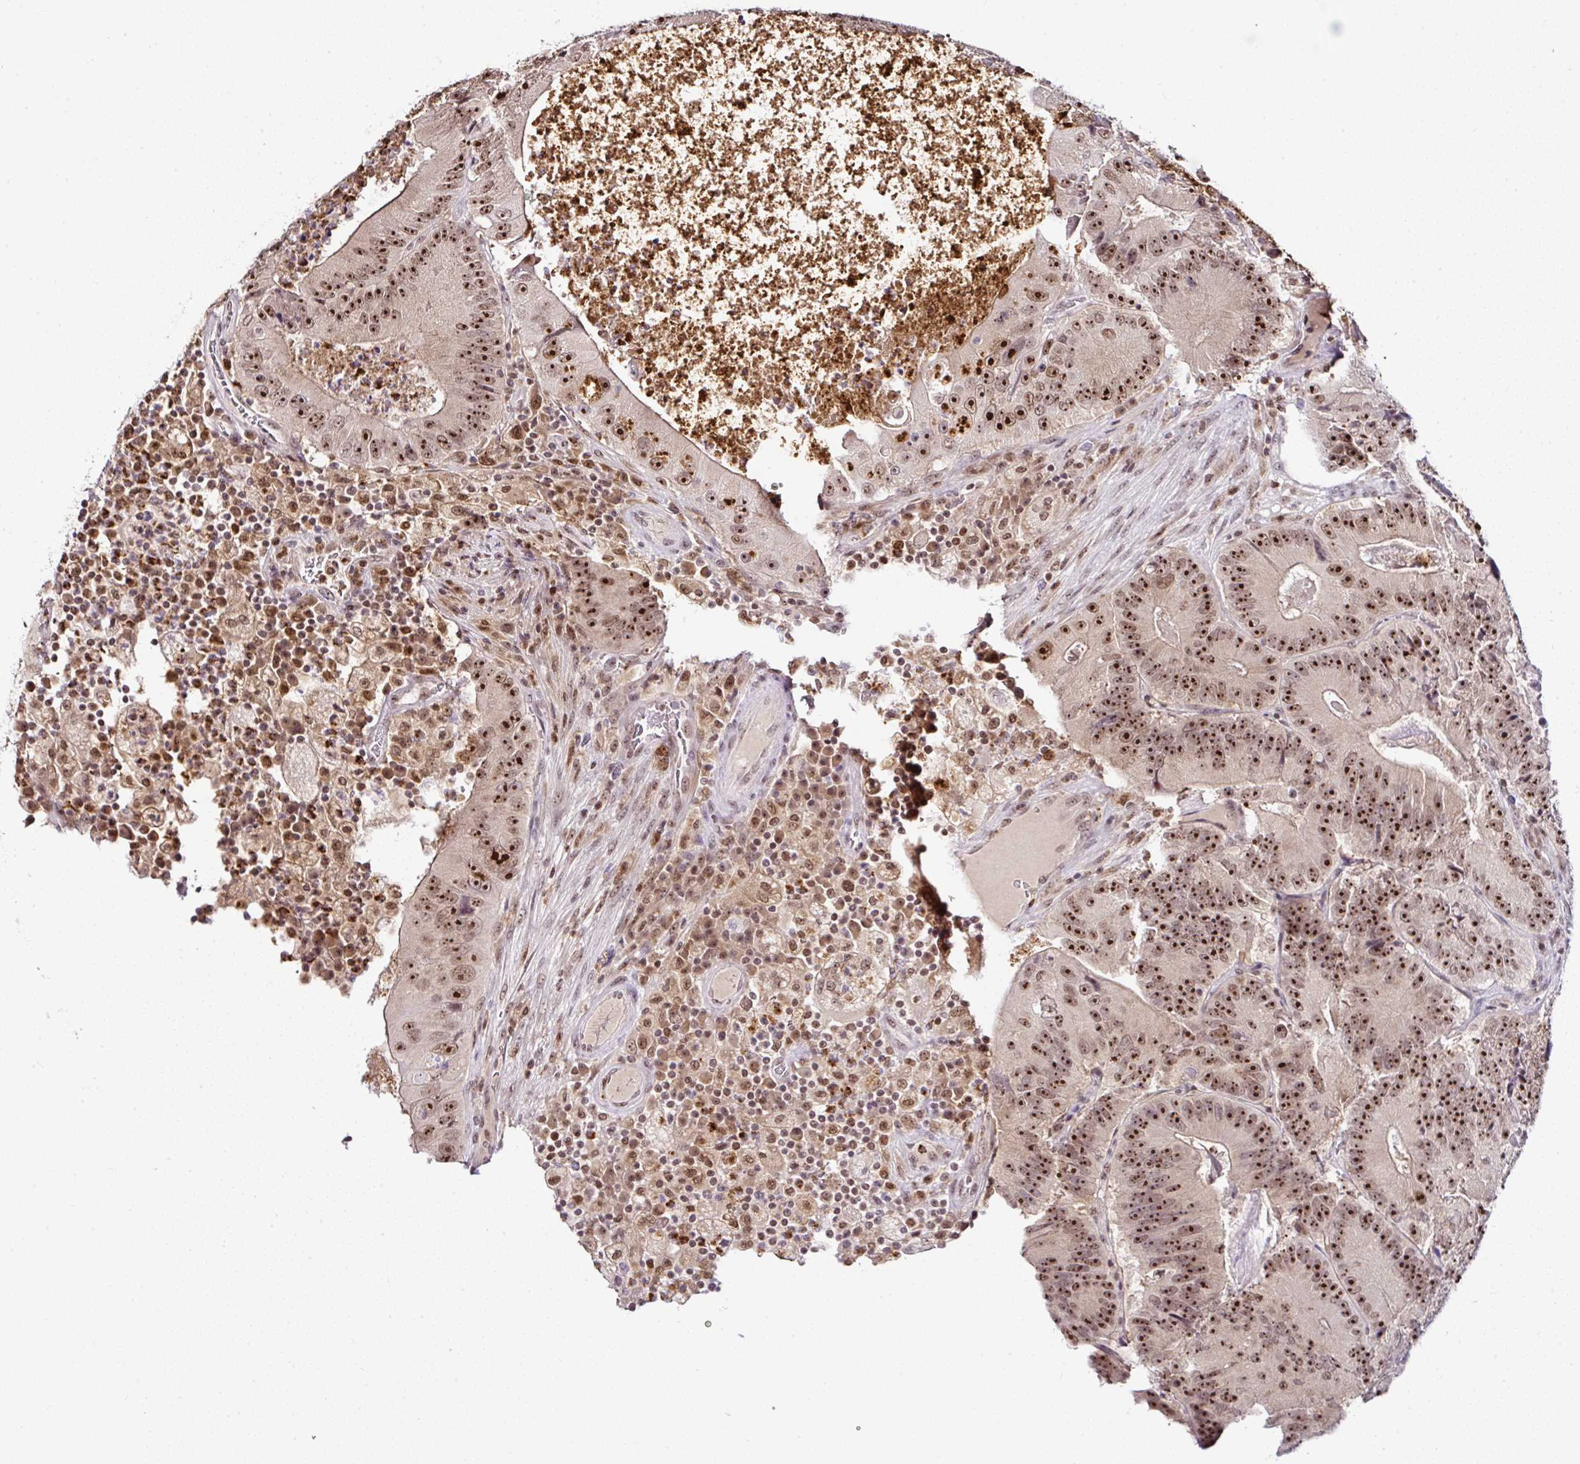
{"staining": {"intensity": "strong", "quantity": ">75%", "location": "nuclear"}, "tissue": "colorectal cancer", "cell_type": "Tumor cells", "image_type": "cancer", "snomed": [{"axis": "morphology", "description": "Adenocarcinoma, NOS"}, {"axis": "topography", "description": "Colon"}], "caption": "Immunohistochemical staining of human colorectal cancer (adenocarcinoma) shows strong nuclear protein staining in approximately >75% of tumor cells.", "gene": "PTPN2", "patient": {"sex": "female", "age": 86}}